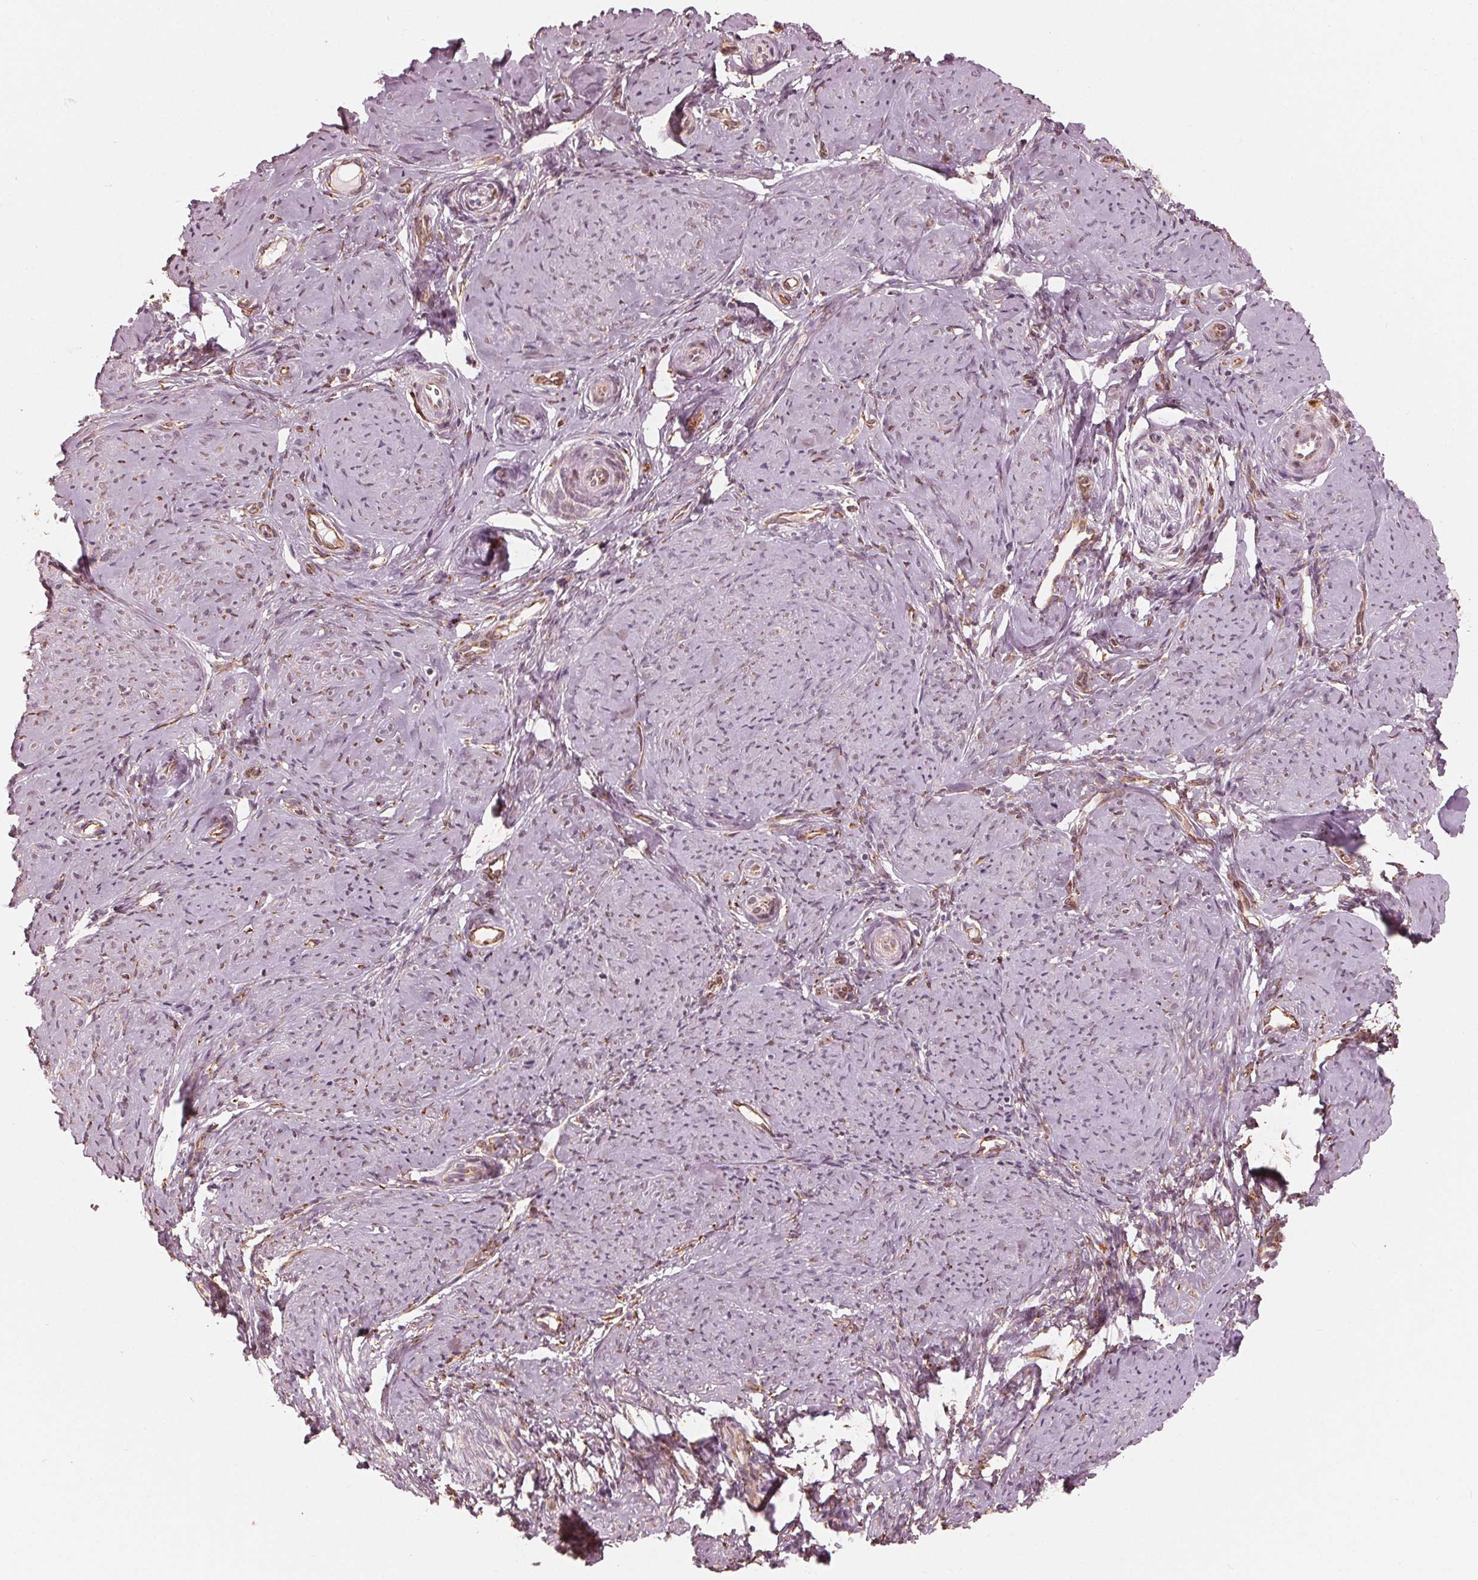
{"staining": {"intensity": "weak", "quantity": "25%-75%", "location": "cytoplasmic/membranous,nuclear"}, "tissue": "smooth muscle", "cell_type": "Smooth muscle cells", "image_type": "normal", "snomed": [{"axis": "morphology", "description": "Normal tissue, NOS"}, {"axis": "topography", "description": "Smooth muscle"}], "caption": "A histopathology image showing weak cytoplasmic/membranous,nuclear staining in approximately 25%-75% of smooth muscle cells in normal smooth muscle, as visualized by brown immunohistochemical staining.", "gene": "IKBIP", "patient": {"sex": "female", "age": 48}}